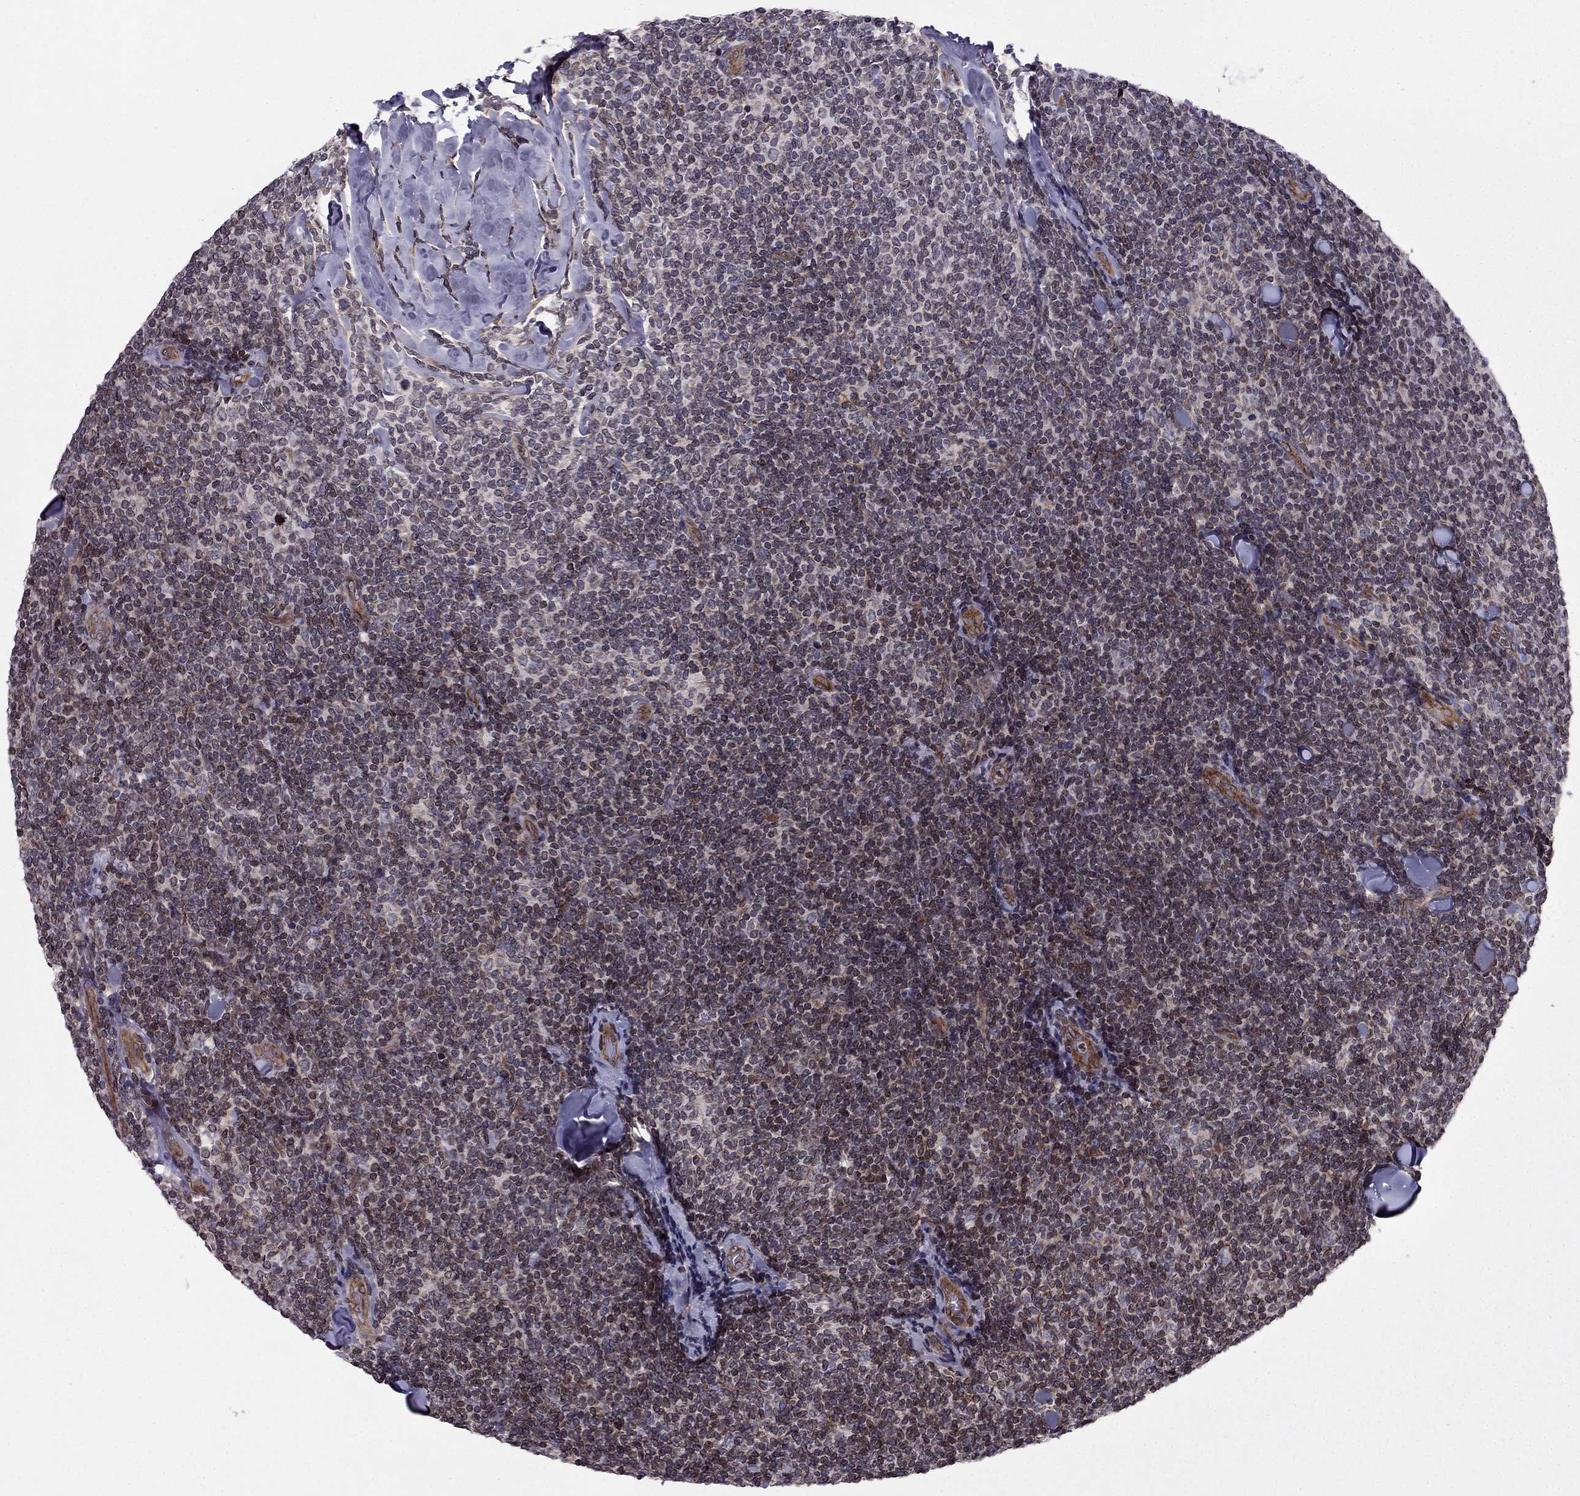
{"staining": {"intensity": "moderate", "quantity": ">75%", "location": "nuclear"}, "tissue": "lymphoma", "cell_type": "Tumor cells", "image_type": "cancer", "snomed": [{"axis": "morphology", "description": "Malignant lymphoma, non-Hodgkin's type, Low grade"}, {"axis": "topography", "description": "Lymph node"}], "caption": "Protein expression by immunohistochemistry demonstrates moderate nuclear positivity in approximately >75% of tumor cells in low-grade malignant lymphoma, non-Hodgkin's type.", "gene": "CDC42BPA", "patient": {"sex": "female", "age": 56}}